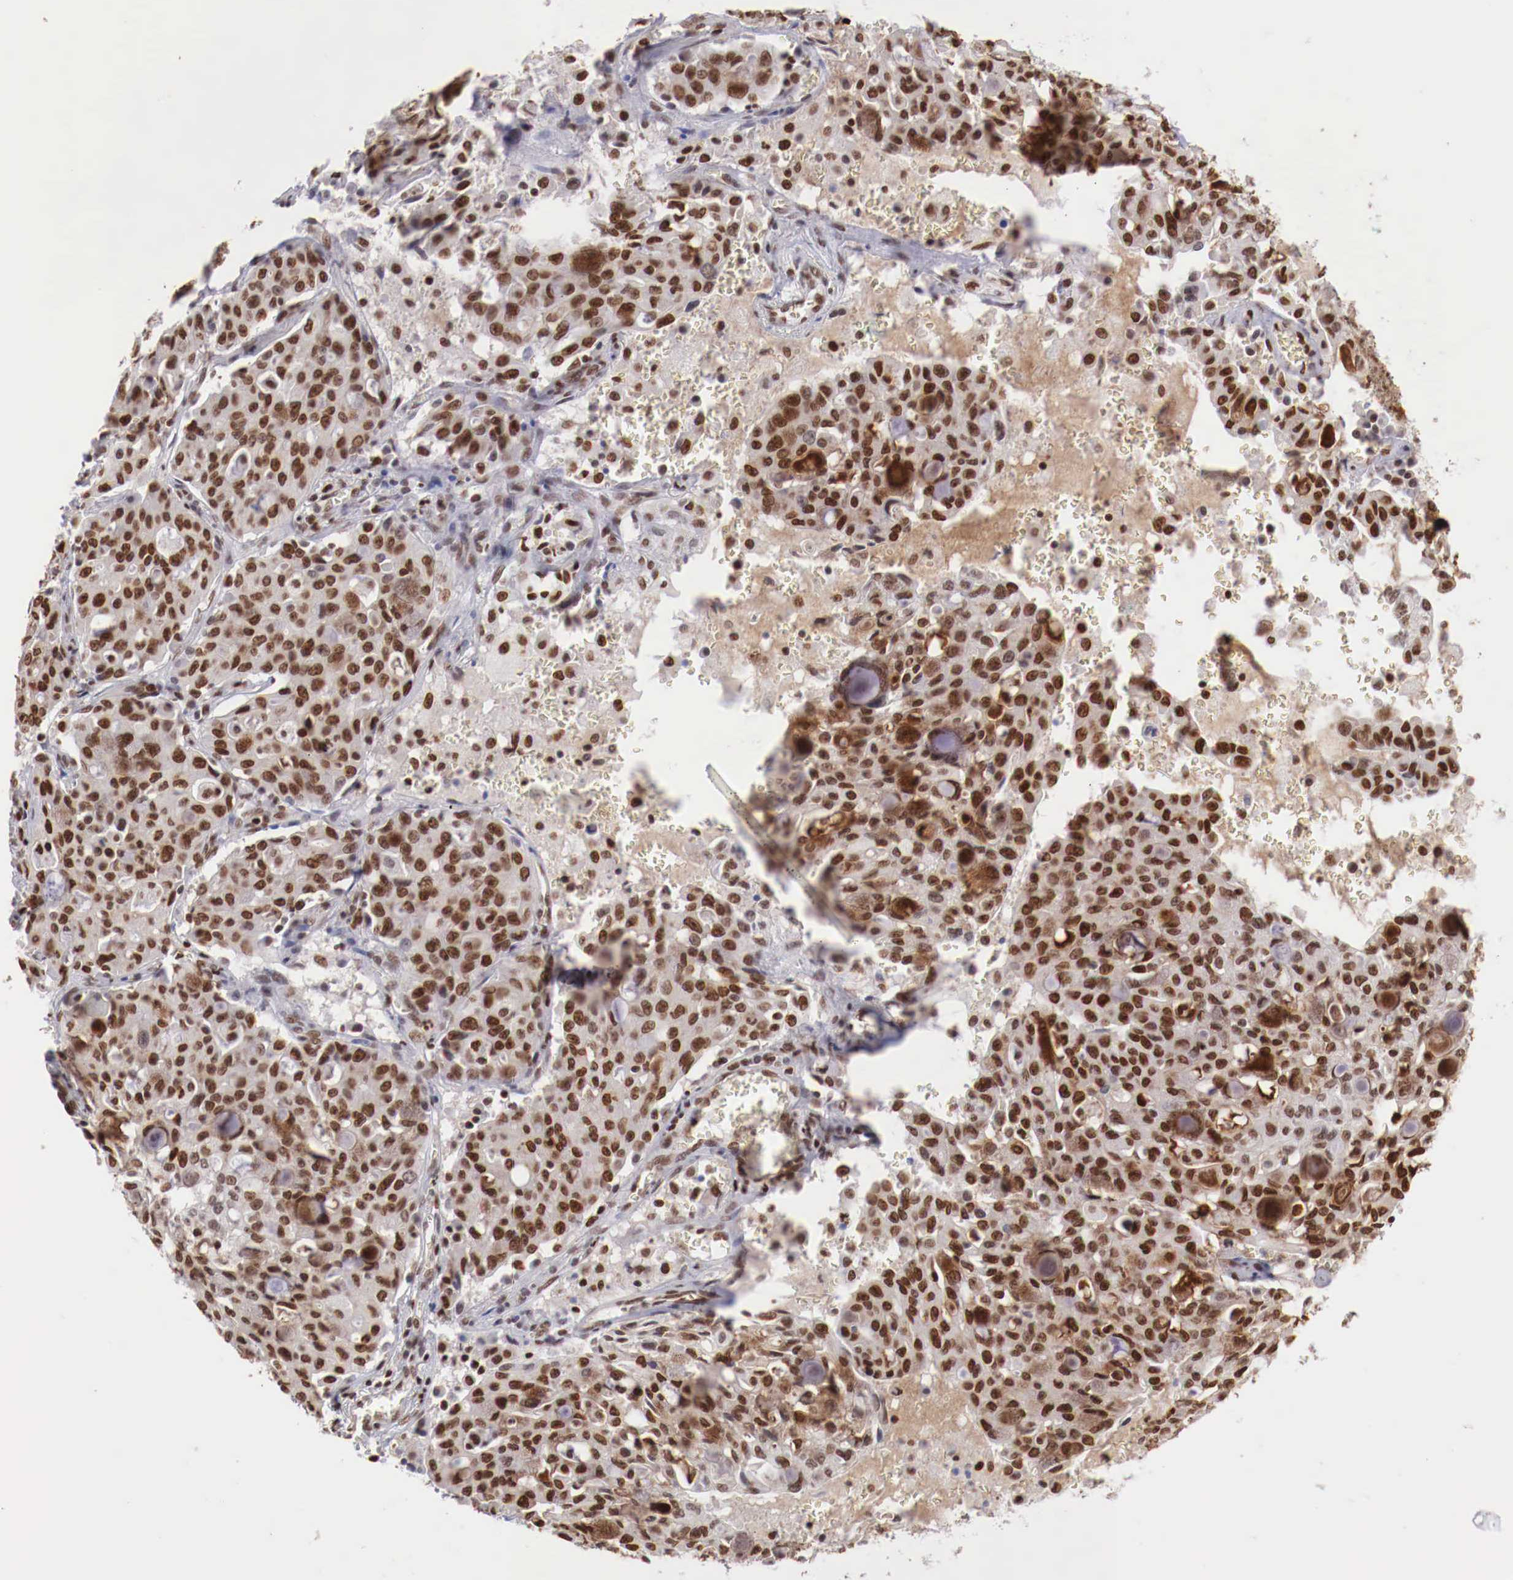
{"staining": {"intensity": "strong", "quantity": ">75%", "location": "nuclear"}, "tissue": "lung cancer", "cell_type": "Tumor cells", "image_type": "cancer", "snomed": [{"axis": "morphology", "description": "Adenocarcinoma, NOS"}, {"axis": "topography", "description": "Lung"}], "caption": "Tumor cells reveal high levels of strong nuclear staining in approximately >75% of cells in adenocarcinoma (lung). (brown staining indicates protein expression, while blue staining denotes nuclei).", "gene": "MAX", "patient": {"sex": "female", "age": 44}}